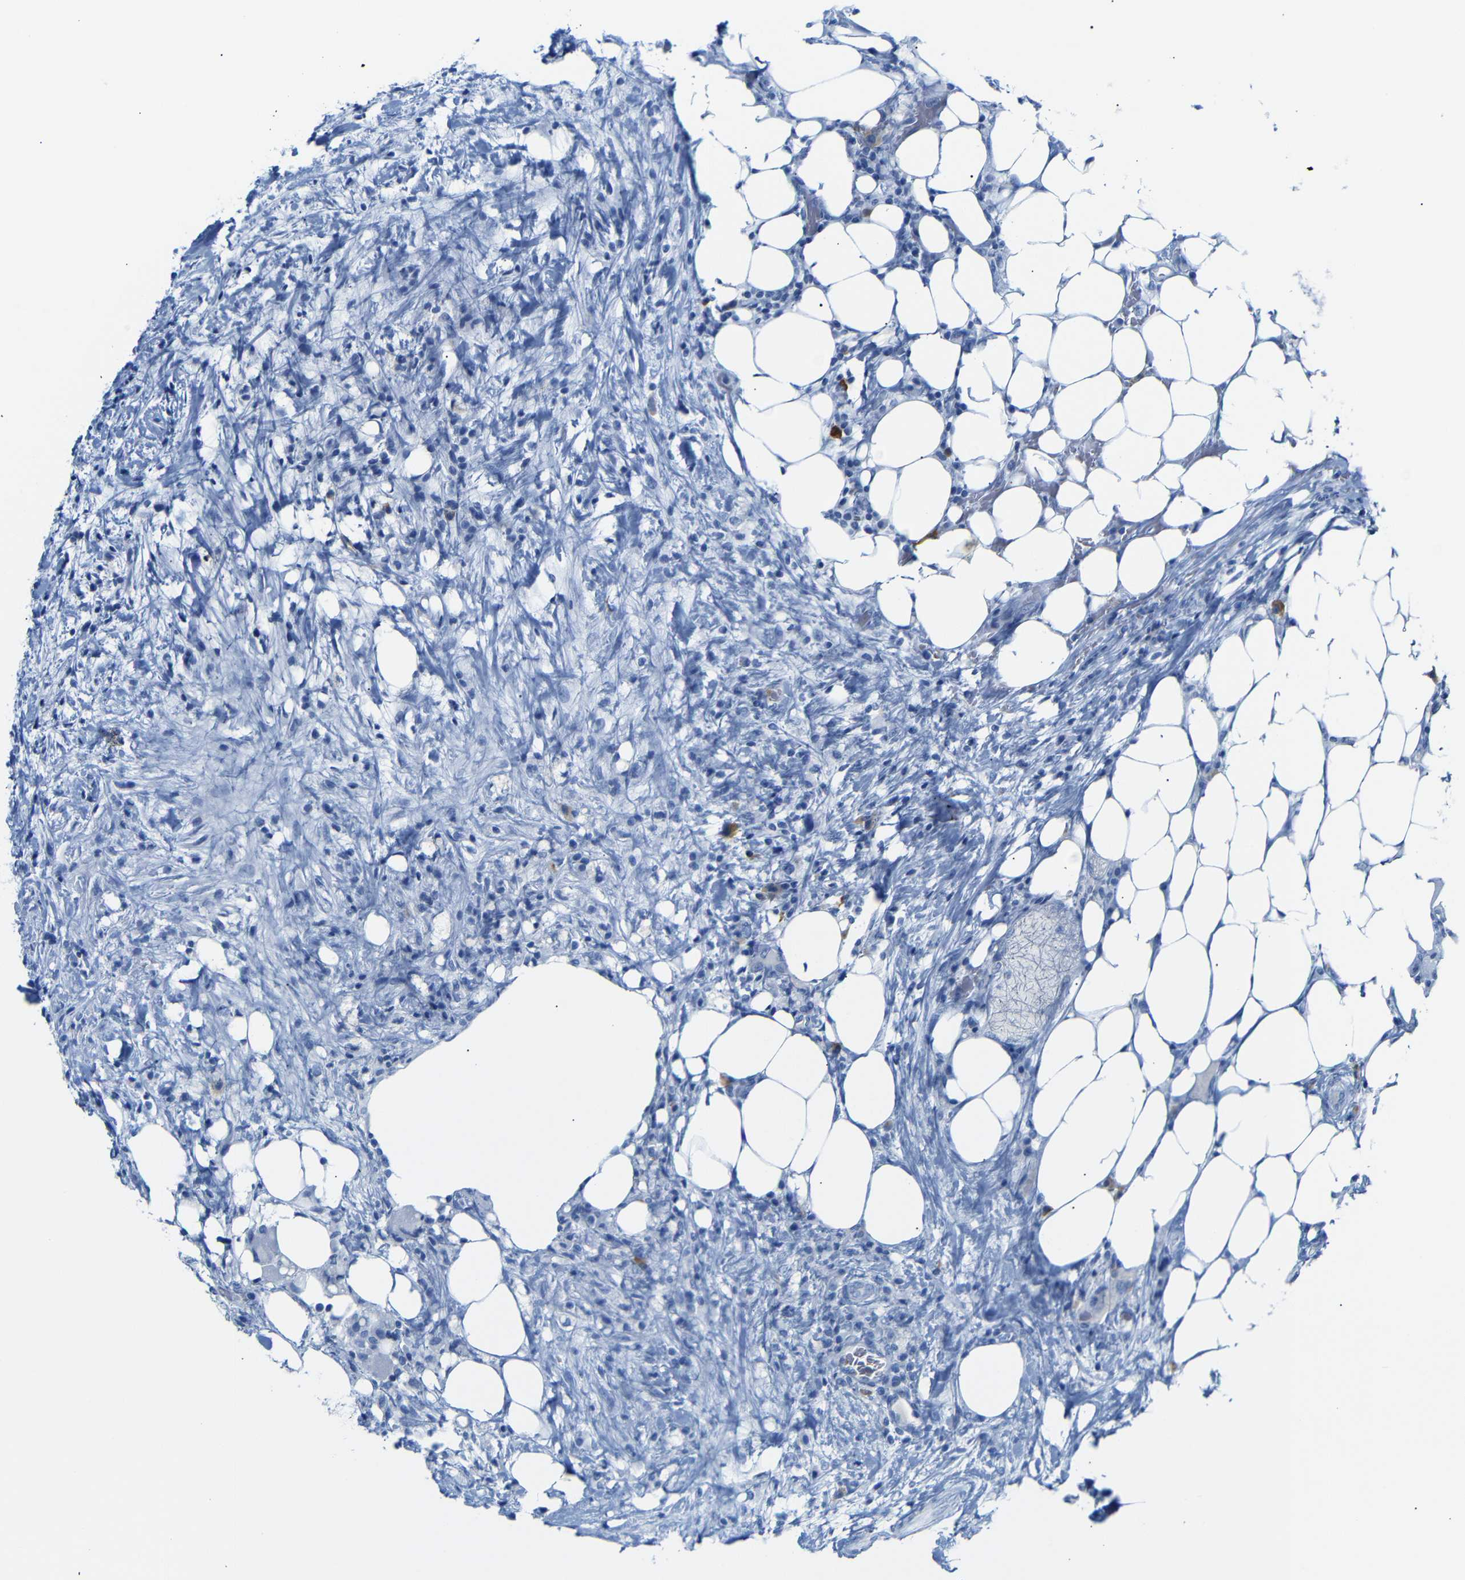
{"staining": {"intensity": "negative", "quantity": "none", "location": "none"}, "tissue": "colorectal cancer", "cell_type": "Tumor cells", "image_type": "cancer", "snomed": [{"axis": "morphology", "description": "Adenocarcinoma, NOS"}, {"axis": "topography", "description": "Colon"}], "caption": "The immunohistochemistry (IHC) micrograph has no significant expression in tumor cells of colorectal adenocarcinoma tissue.", "gene": "ERVMER34-1", "patient": {"sex": "male", "age": 71}}